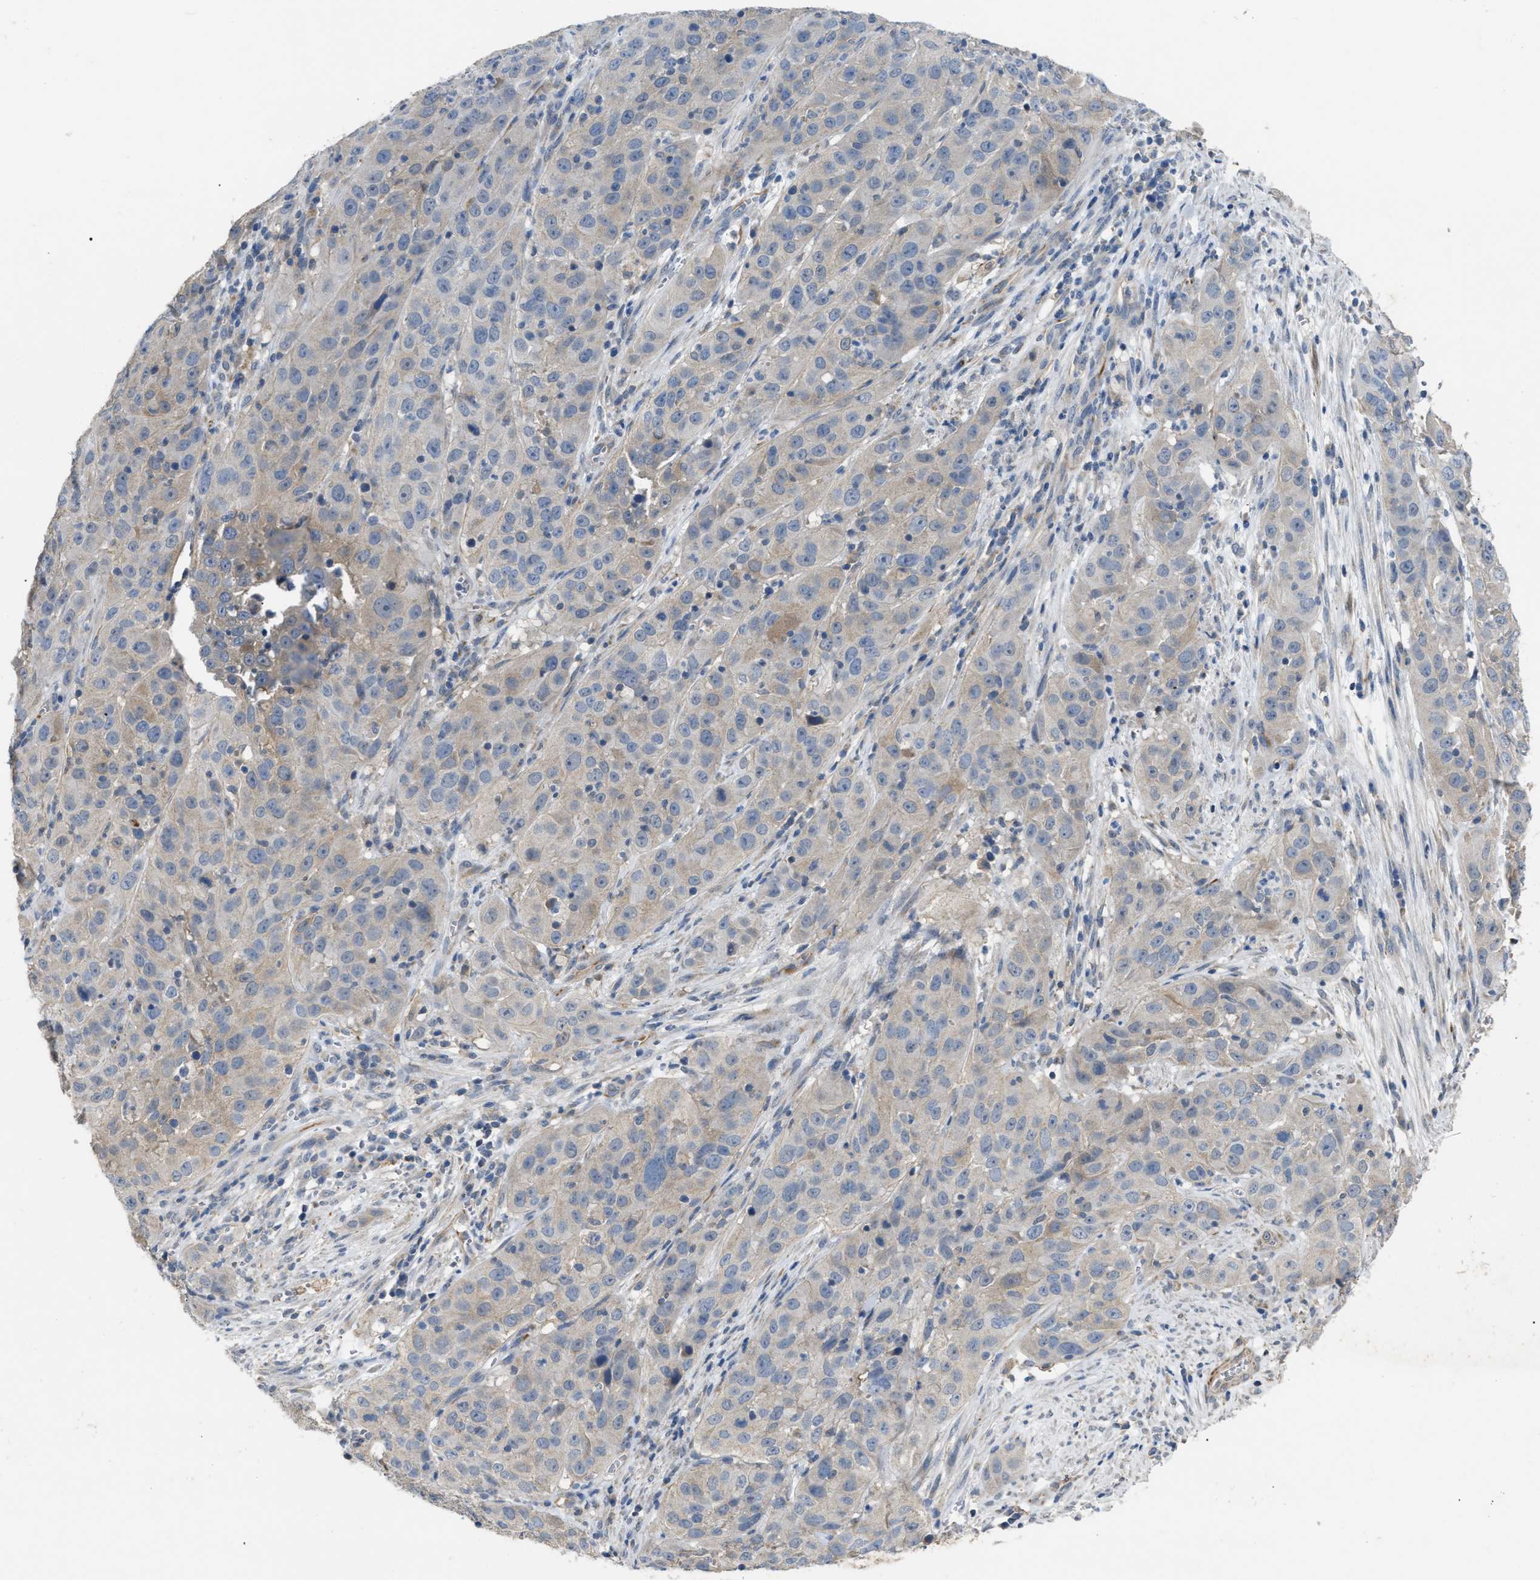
{"staining": {"intensity": "negative", "quantity": "none", "location": "none"}, "tissue": "cervical cancer", "cell_type": "Tumor cells", "image_type": "cancer", "snomed": [{"axis": "morphology", "description": "Squamous cell carcinoma, NOS"}, {"axis": "topography", "description": "Cervix"}], "caption": "A photomicrograph of human cervical cancer (squamous cell carcinoma) is negative for staining in tumor cells. (Brightfield microscopy of DAB (3,3'-diaminobenzidine) IHC at high magnification).", "gene": "DHX58", "patient": {"sex": "female", "age": 32}}